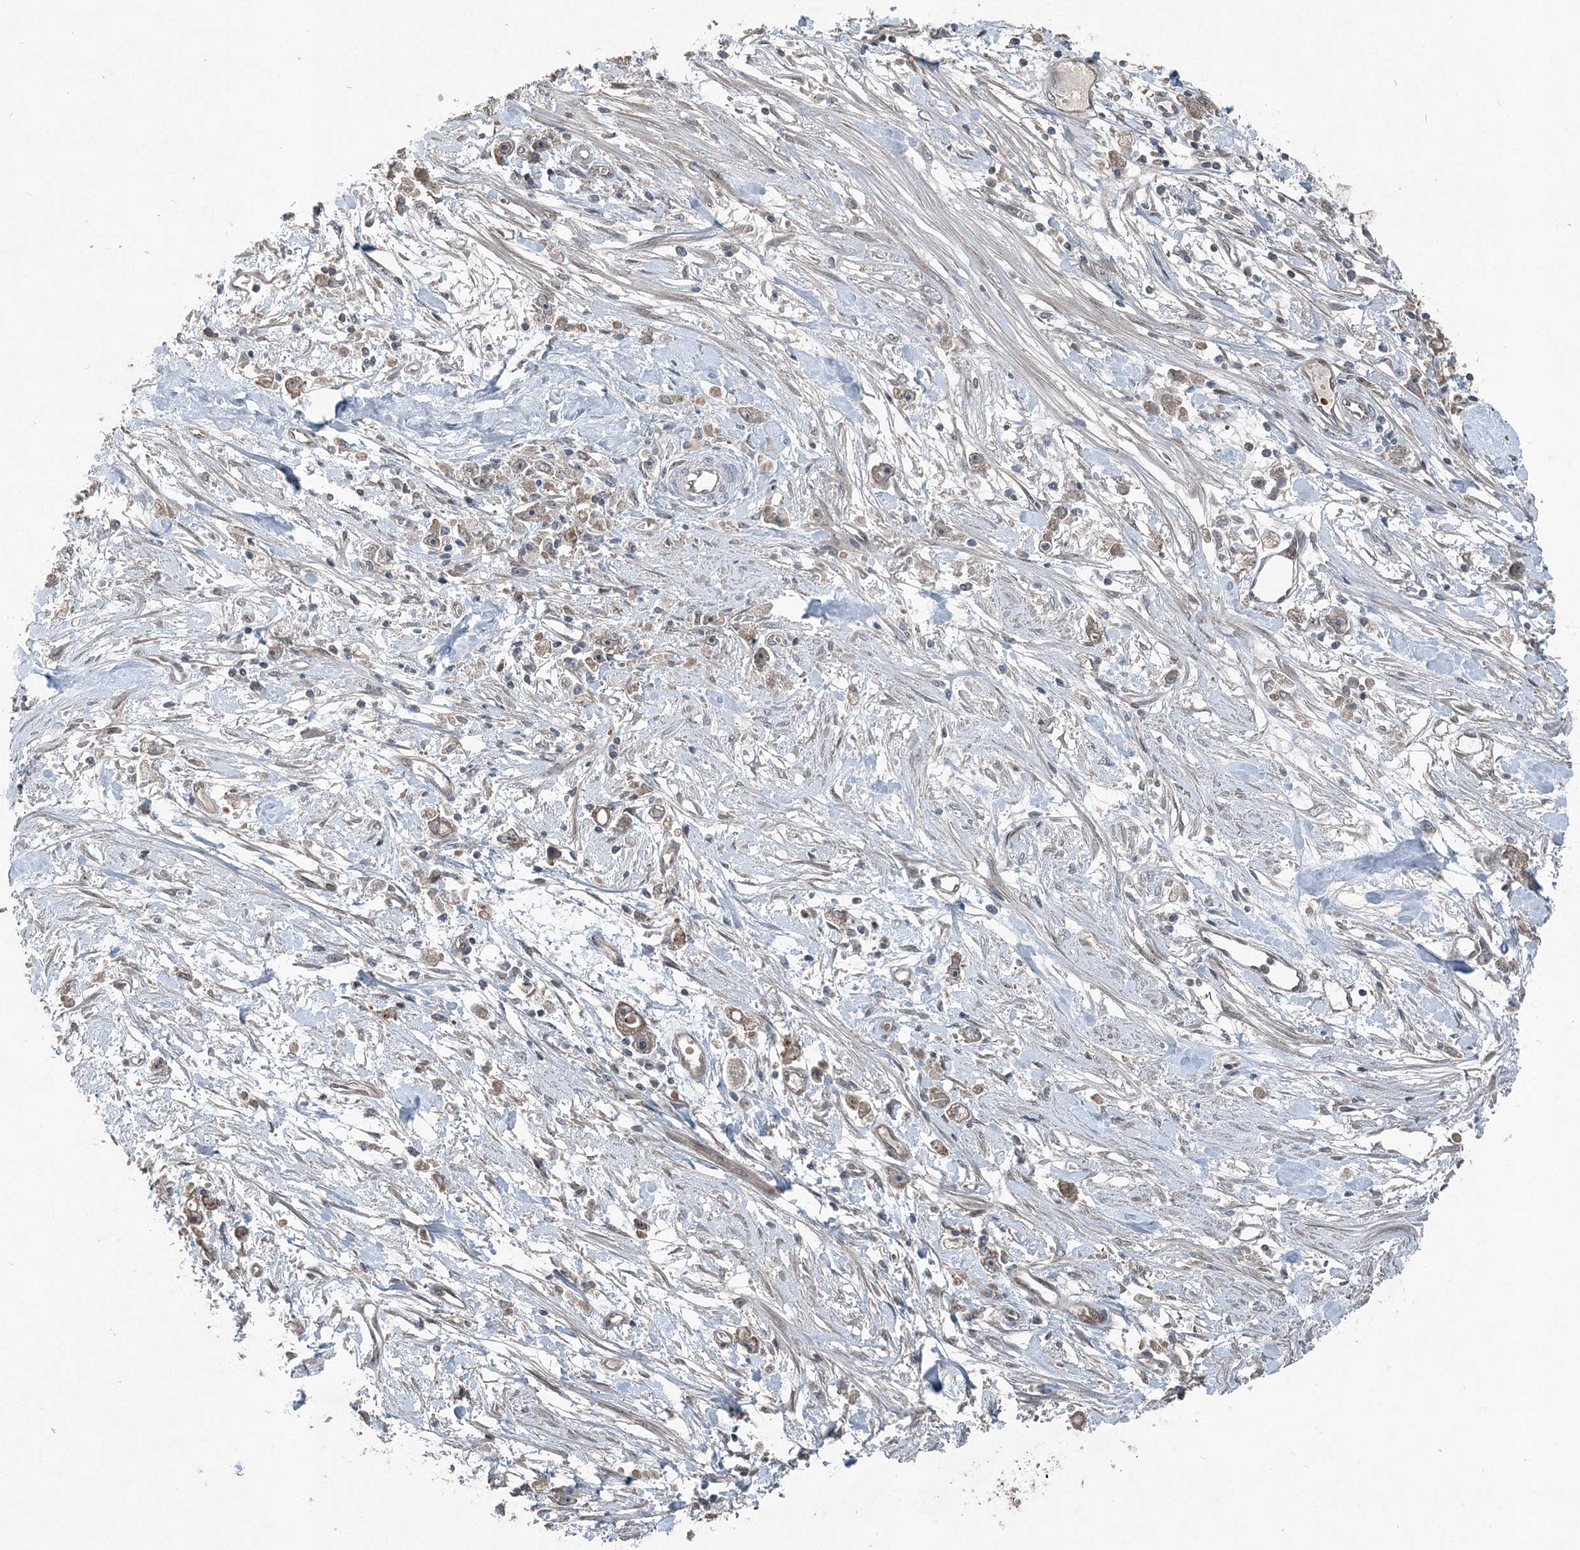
{"staining": {"intensity": "weak", "quantity": ">75%", "location": "cytoplasmic/membranous"}, "tissue": "stomach cancer", "cell_type": "Tumor cells", "image_type": "cancer", "snomed": [{"axis": "morphology", "description": "Adenocarcinoma, NOS"}, {"axis": "topography", "description": "Stomach"}], "caption": "Immunohistochemistry (IHC) of adenocarcinoma (stomach) demonstrates low levels of weak cytoplasmic/membranous staining in approximately >75% of tumor cells.", "gene": "QTRT2", "patient": {"sex": "female", "age": 59}}